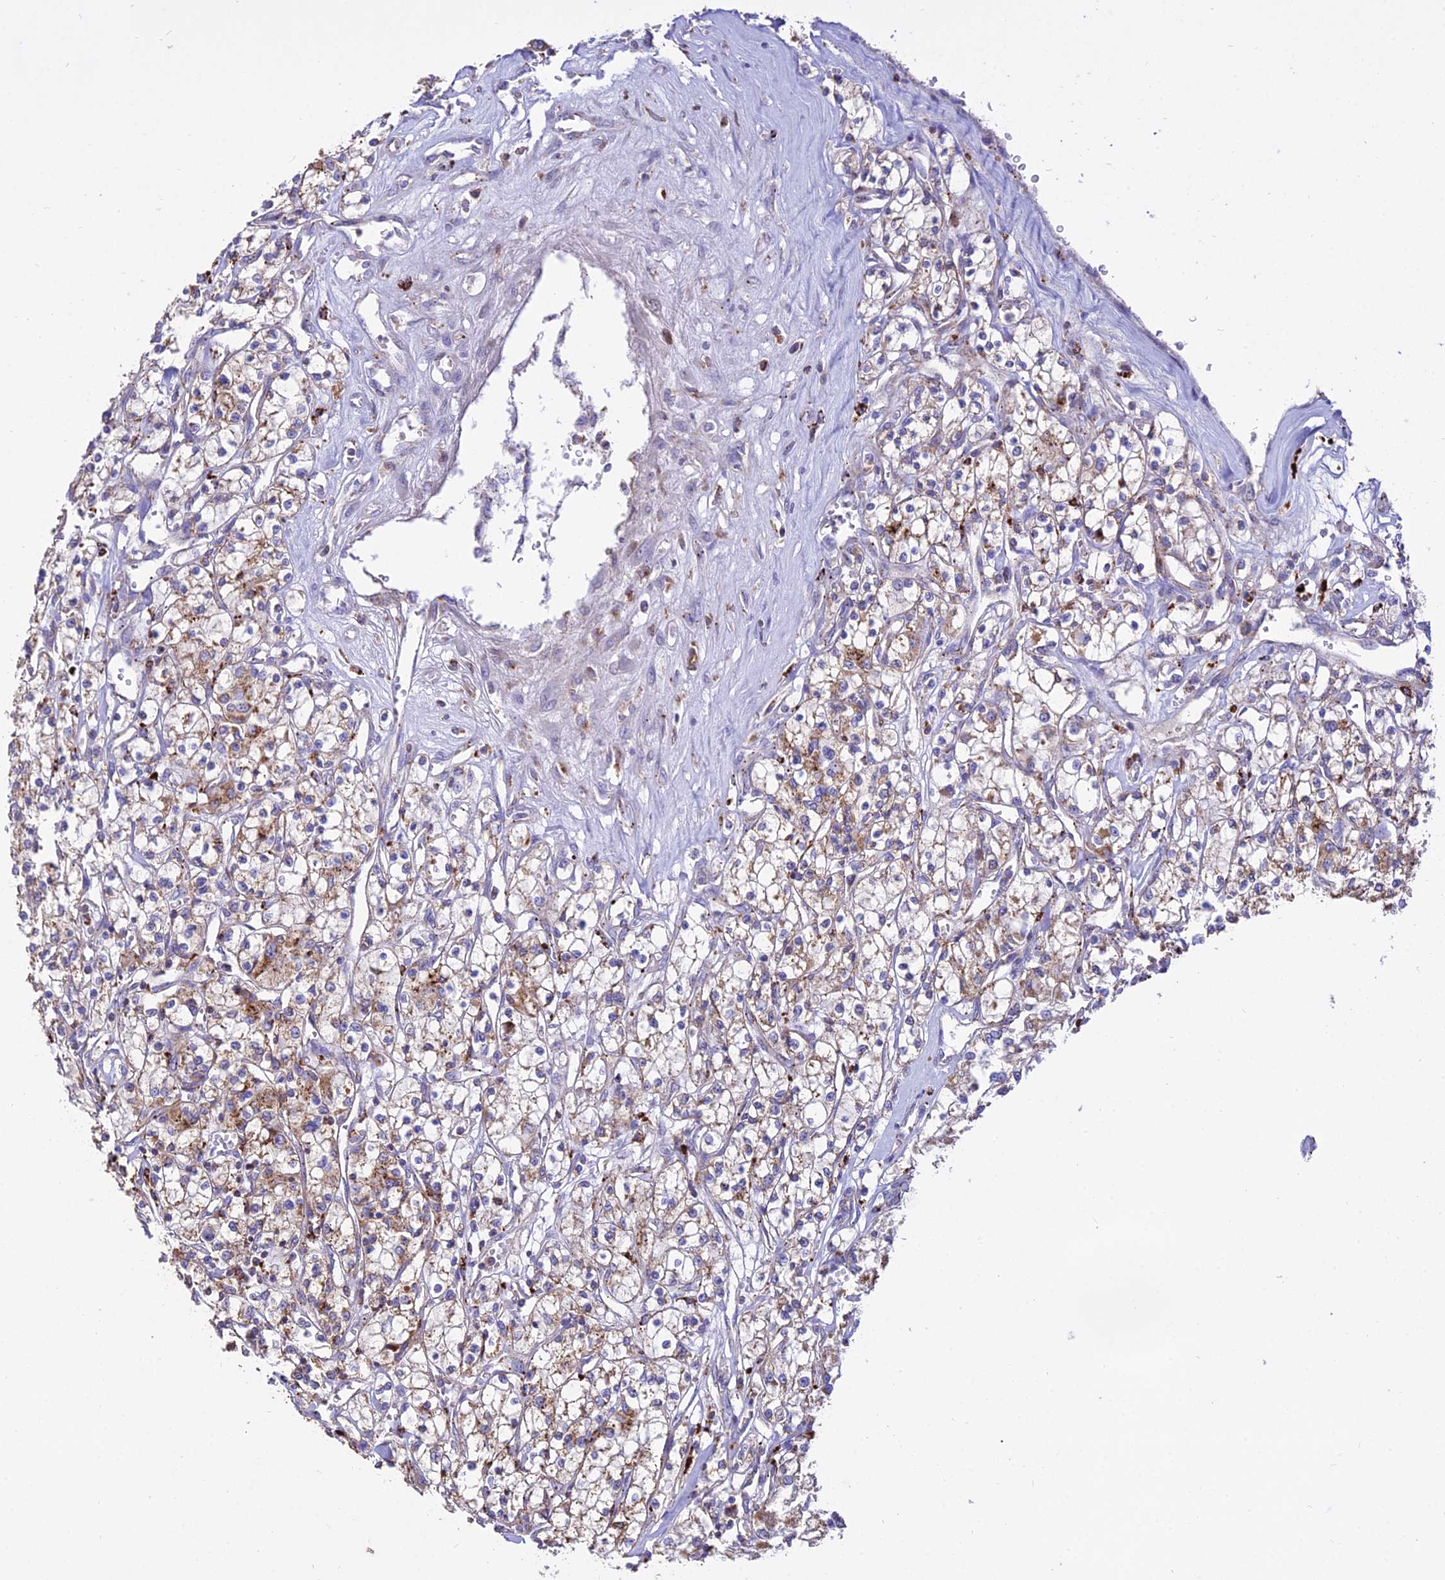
{"staining": {"intensity": "moderate", "quantity": ">75%", "location": "cytoplasmic/membranous"}, "tissue": "renal cancer", "cell_type": "Tumor cells", "image_type": "cancer", "snomed": [{"axis": "morphology", "description": "Adenocarcinoma, NOS"}, {"axis": "topography", "description": "Kidney"}], "caption": "Tumor cells display medium levels of moderate cytoplasmic/membranous expression in approximately >75% of cells in adenocarcinoma (renal).", "gene": "PNLIPRP3", "patient": {"sex": "female", "age": 59}}